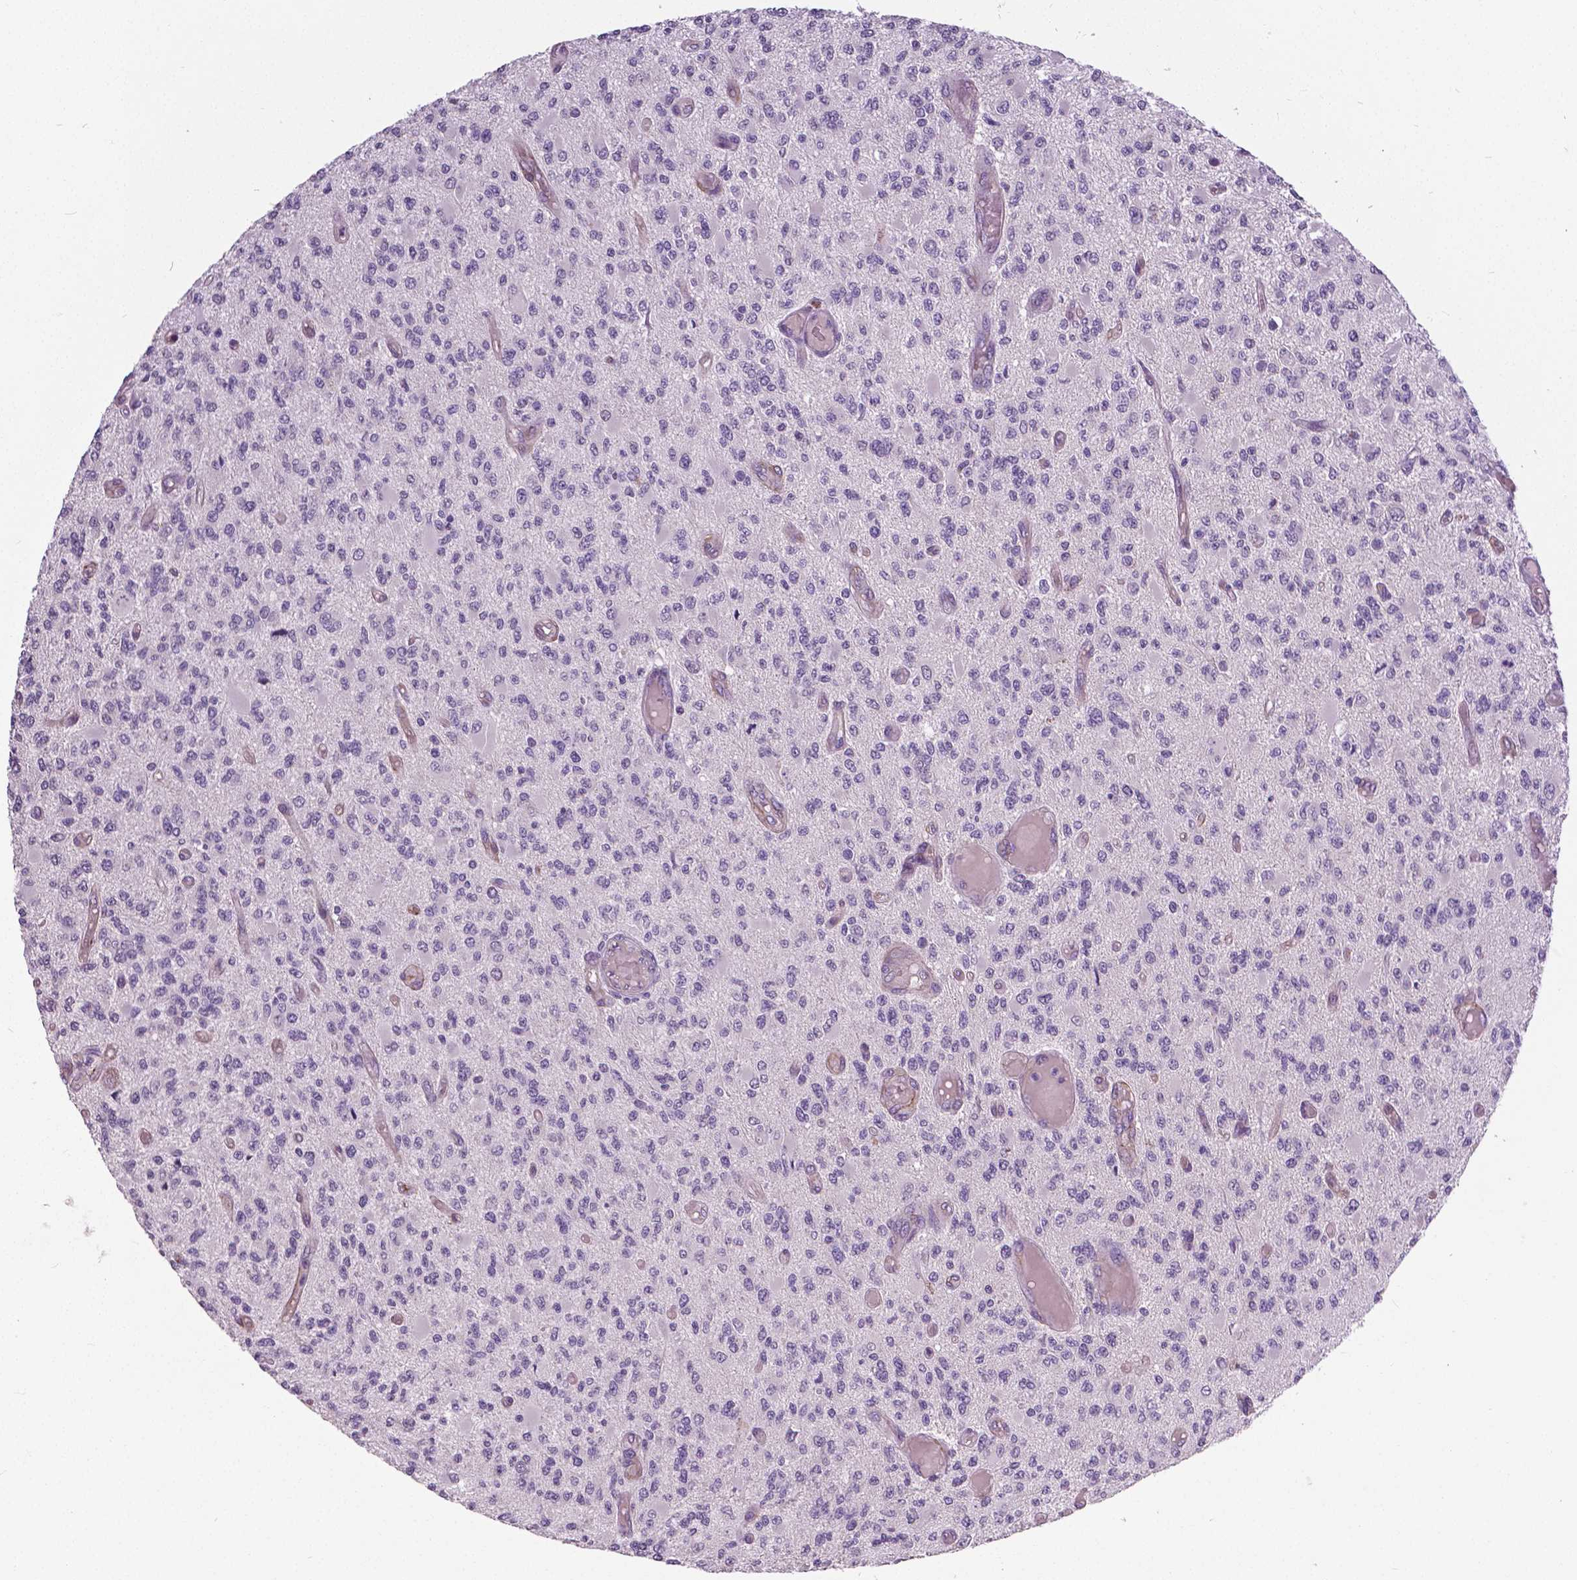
{"staining": {"intensity": "negative", "quantity": "none", "location": "none"}, "tissue": "glioma", "cell_type": "Tumor cells", "image_type": "cancer", "snomed": [{"axis": "morphology", "description": "Glioma, malignant, High grade"}, {"axis": "topography", "description": "Brain"}], "caption": "Image shows no significant protein staining in tumor cells of malignant glioma (high-grade).", "gene": "FOXA1", "patient": {"sex": "female", "age": 63}}